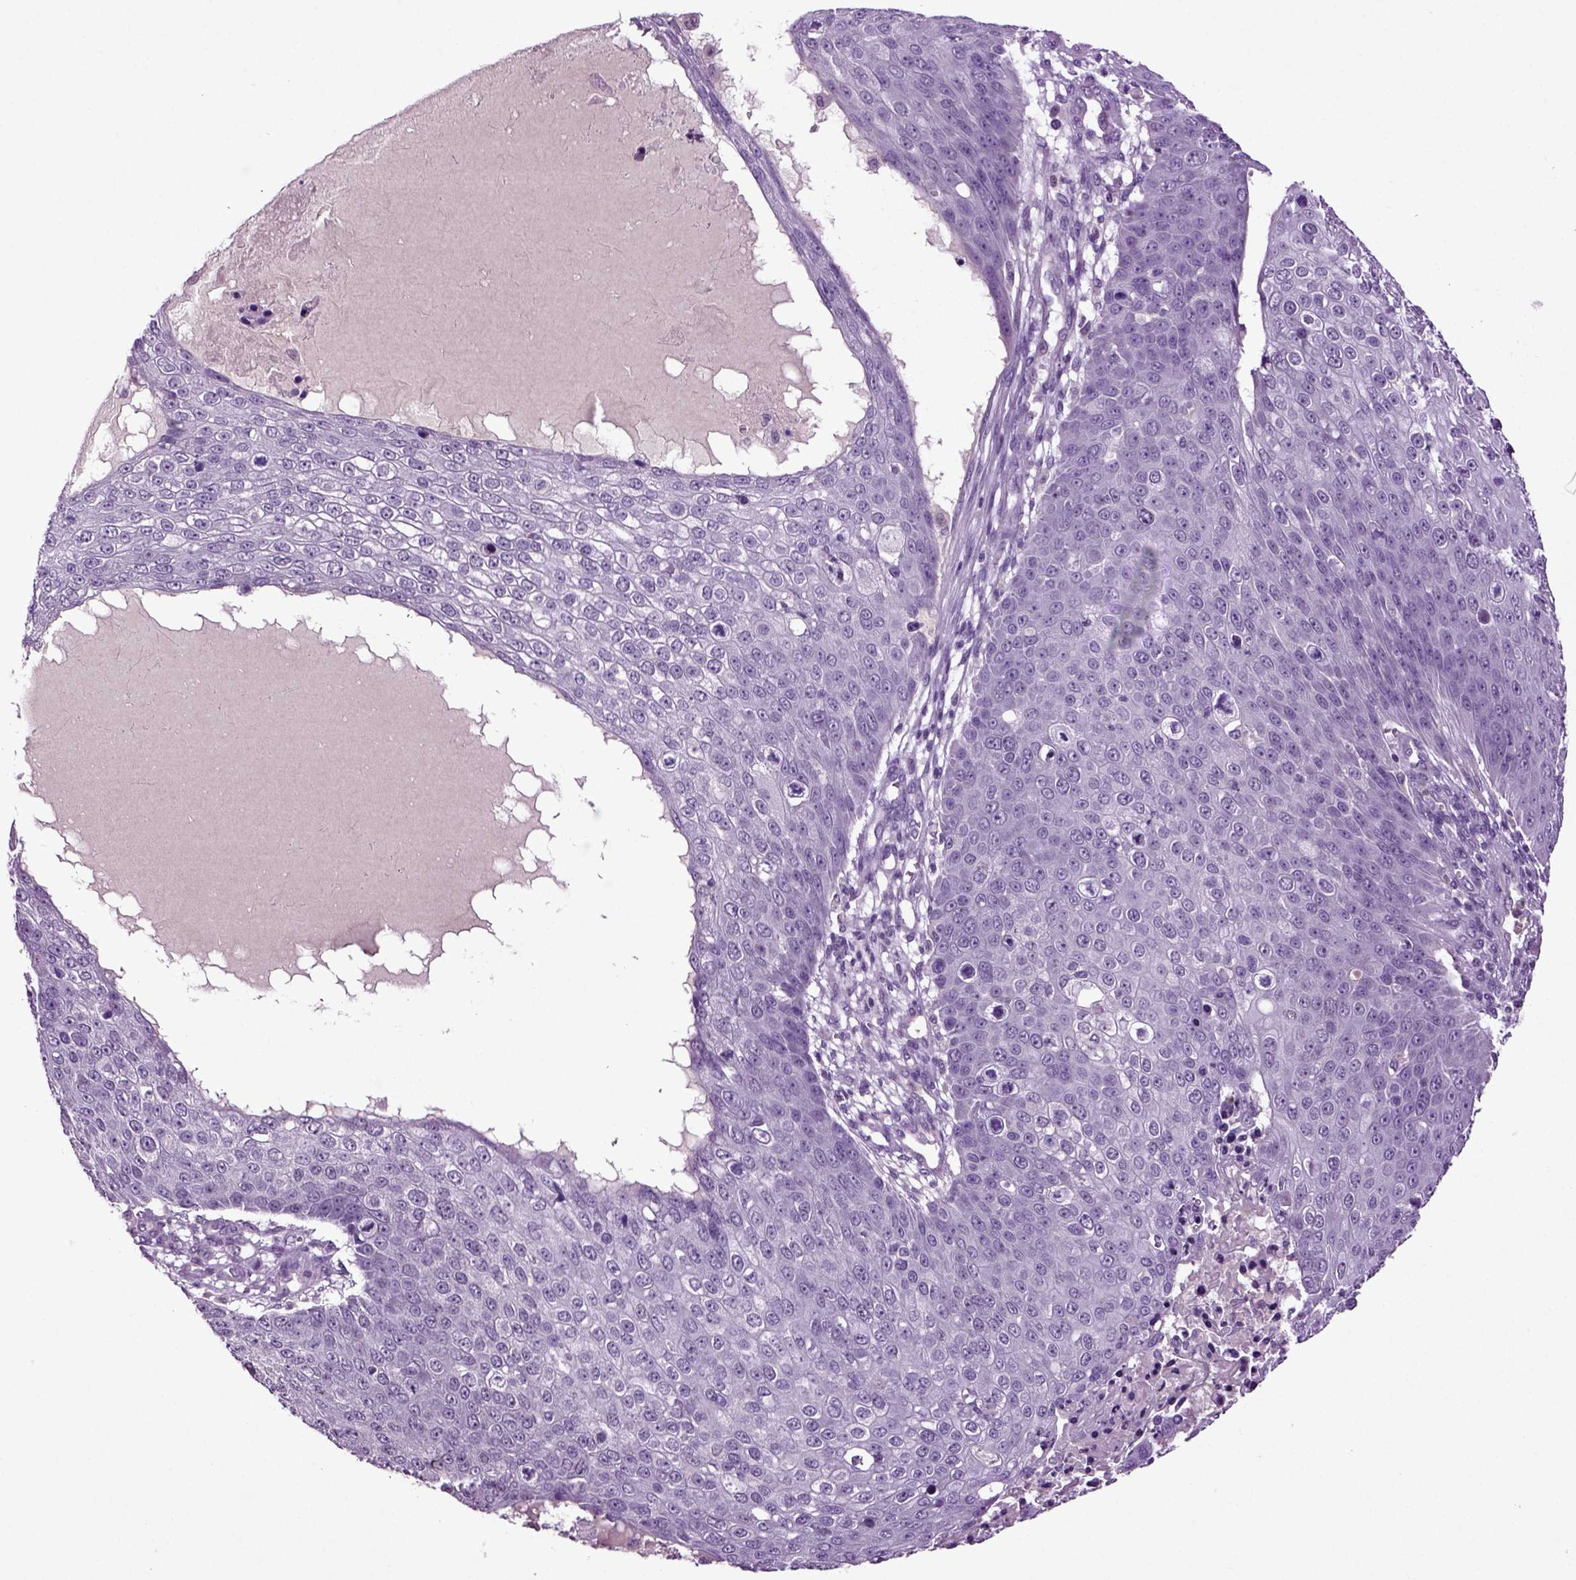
{"staining": {"intensity": "negative", "quantity": "none", "location": "none"}, "tissue": "skin cancer", "cell_type": "Tumor cells", "image_type": "cancer", "snomed": [{"axis": "morphology", "description": "Squamous cell carcinoma, NOS"}, {"axis": "topography", "description": "Skin"}], "caption": "The immunohistochemistry (IHC) micrograph has no significant positivity in tumor cells of skin cancer tissue. (DAB immunohistochemistry (IHC) visualized using brightfield microscopy, high magnification).", "gene": "FGF11", "patient": {"sex": "male", "age": 71}}